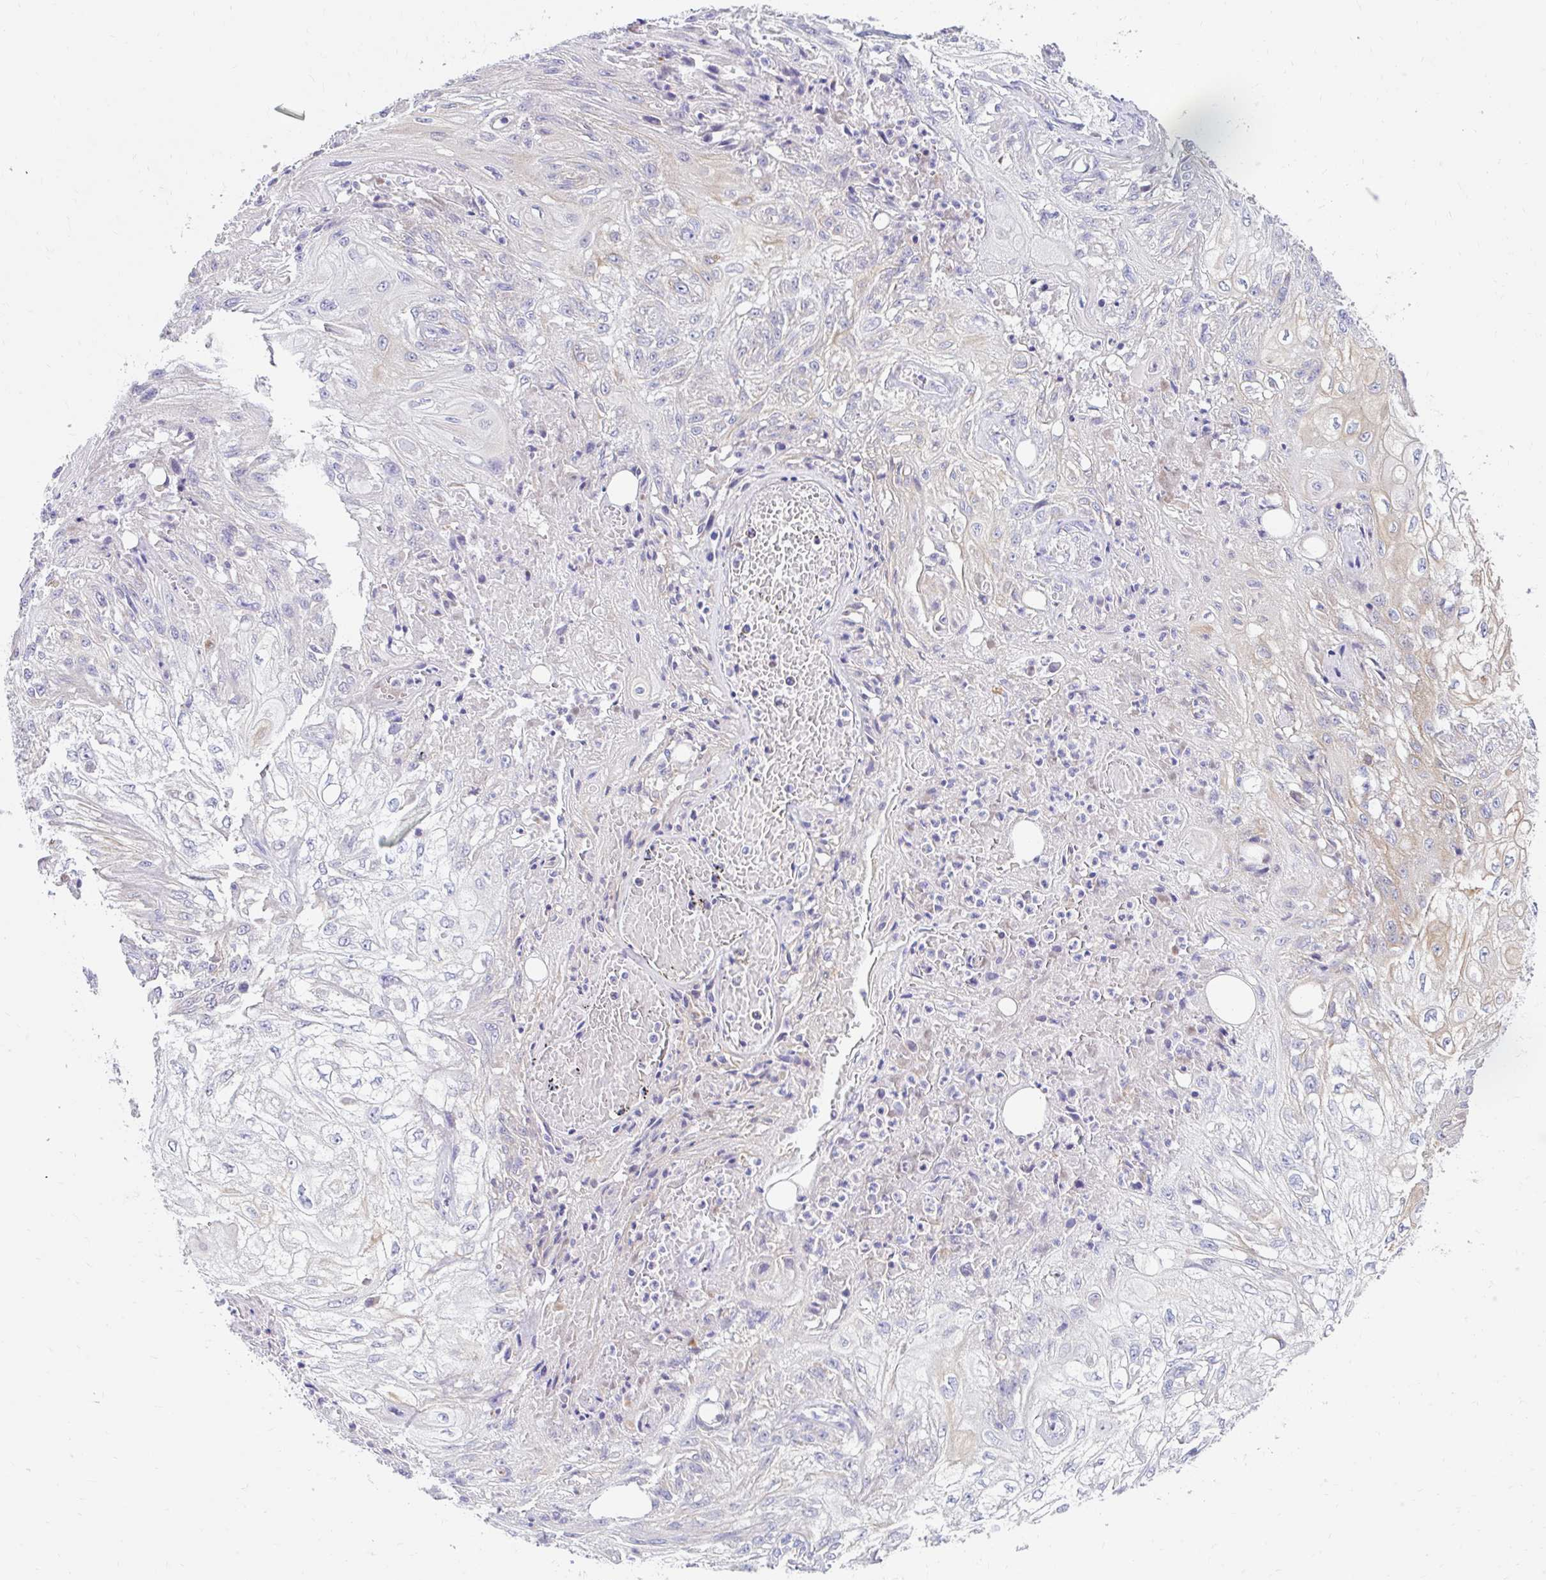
{"staining": {"intensity": "negative", "quantity": "none", "location": "none"}, "tissue": "skin cancer", "cell_type": "Tumor cells", "image_type": "cancer", "snomed": [{"axis": "morphology", "description": "Squamous cell carcinoma, NOS"}, {"axis": "morphology", "description": "Squamous cell carcinoma, metastatic, NOS"}, {"axis": "topography", "description": "Skin"}, {"axis": "topography", "description": "Lymph node"}], "caption": "The photomicrograph reveals no staining of tumor cells in skin cancer.", "gene": "ZNF33A", "patient": {"sex": "male", "age": 75}}